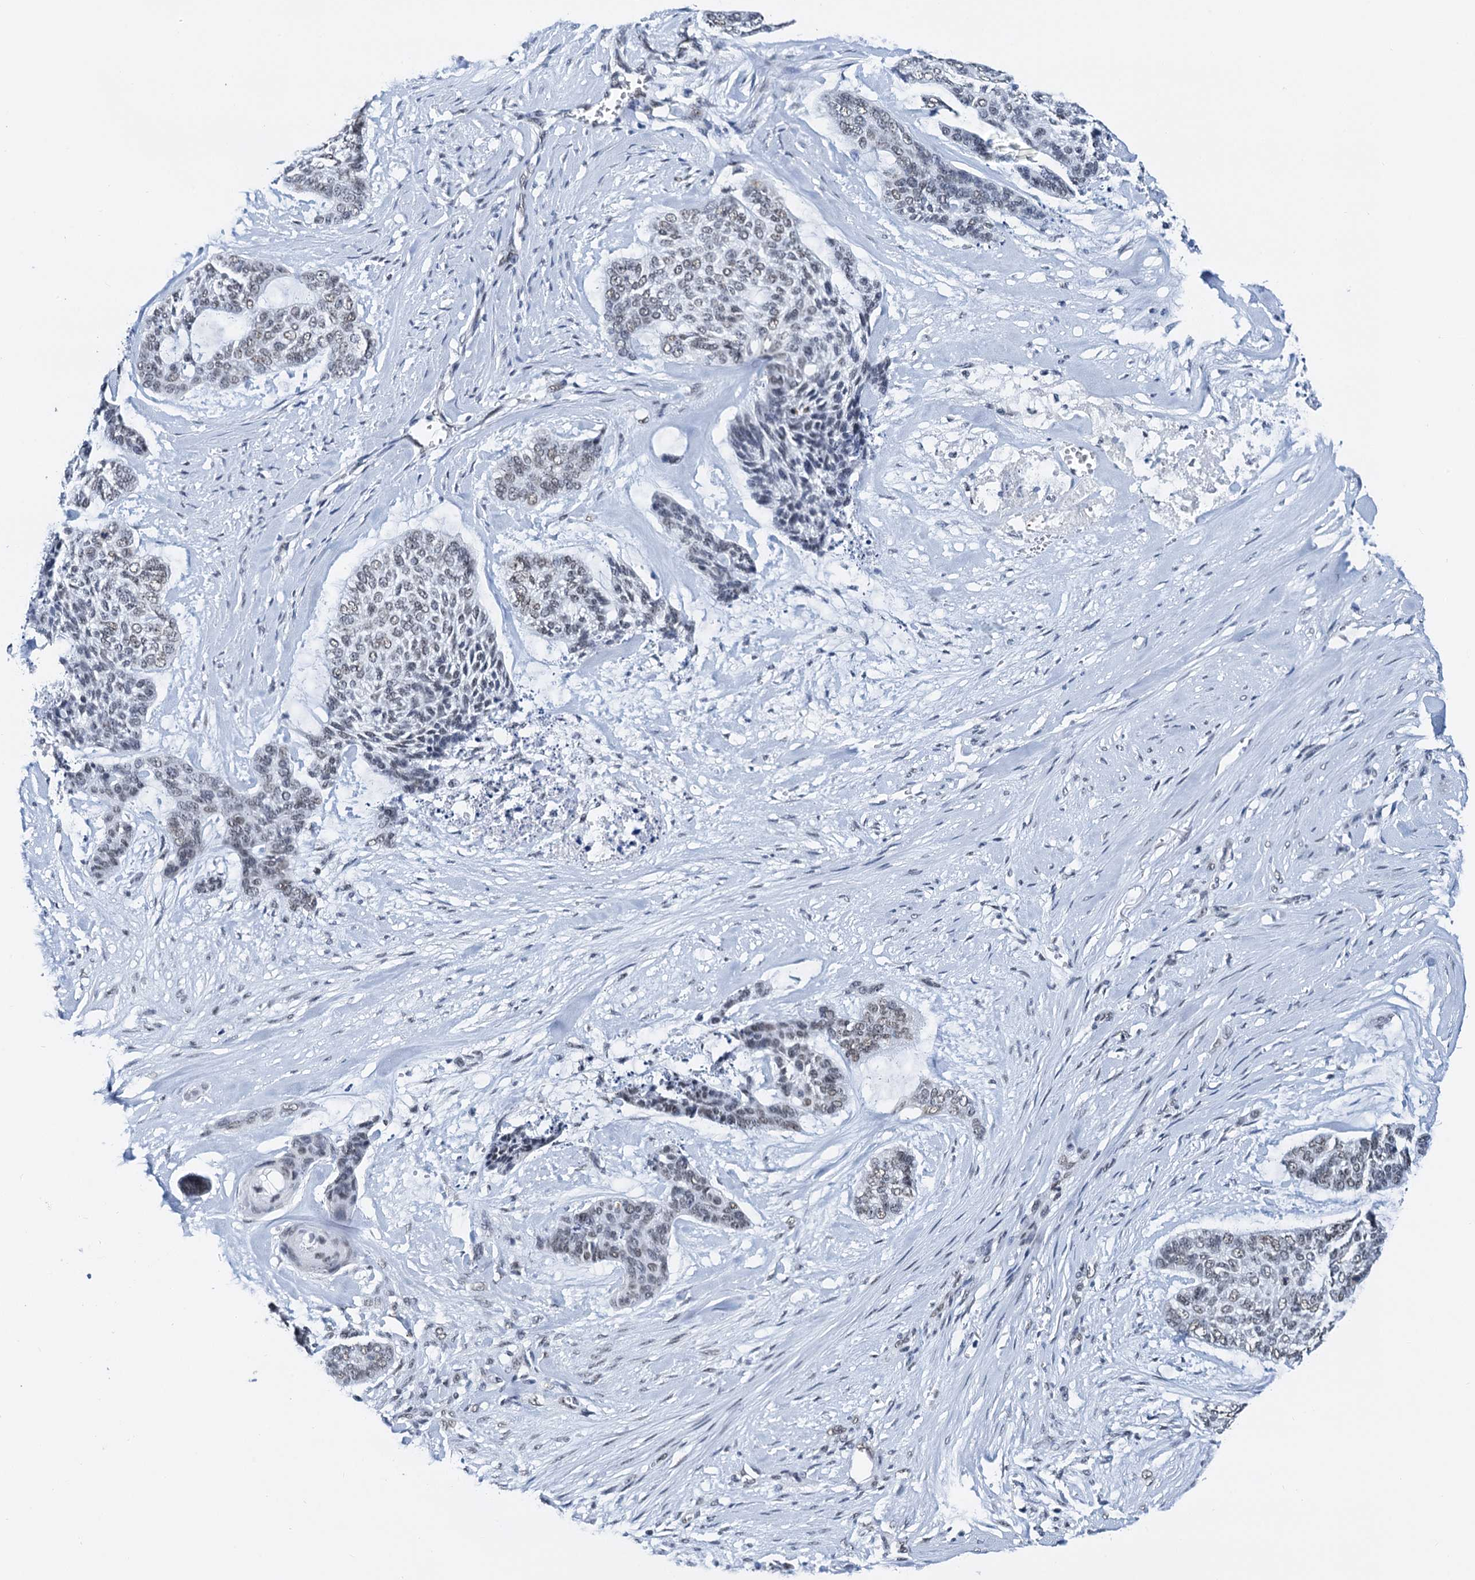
{"staining": {"intensity": "weak", "quantity": "25%-75%", "location": "nuclear"}, "tissue": "skin cancer", "cell_type": "Tumor cells", "image_type": "cancer", "snomed": [{"axis": "morphology", "description": "Basal cell carcinoma"}, {"axis": "topography", "description": "Skin"}], "caption": "Skin cancer was stained to show a protein in brown. There is low levels of weak nuclear staining in about 25%-75% of tumor cells.", "gene": "SLTM", "patient": {"sex": "female", "age": 64}}